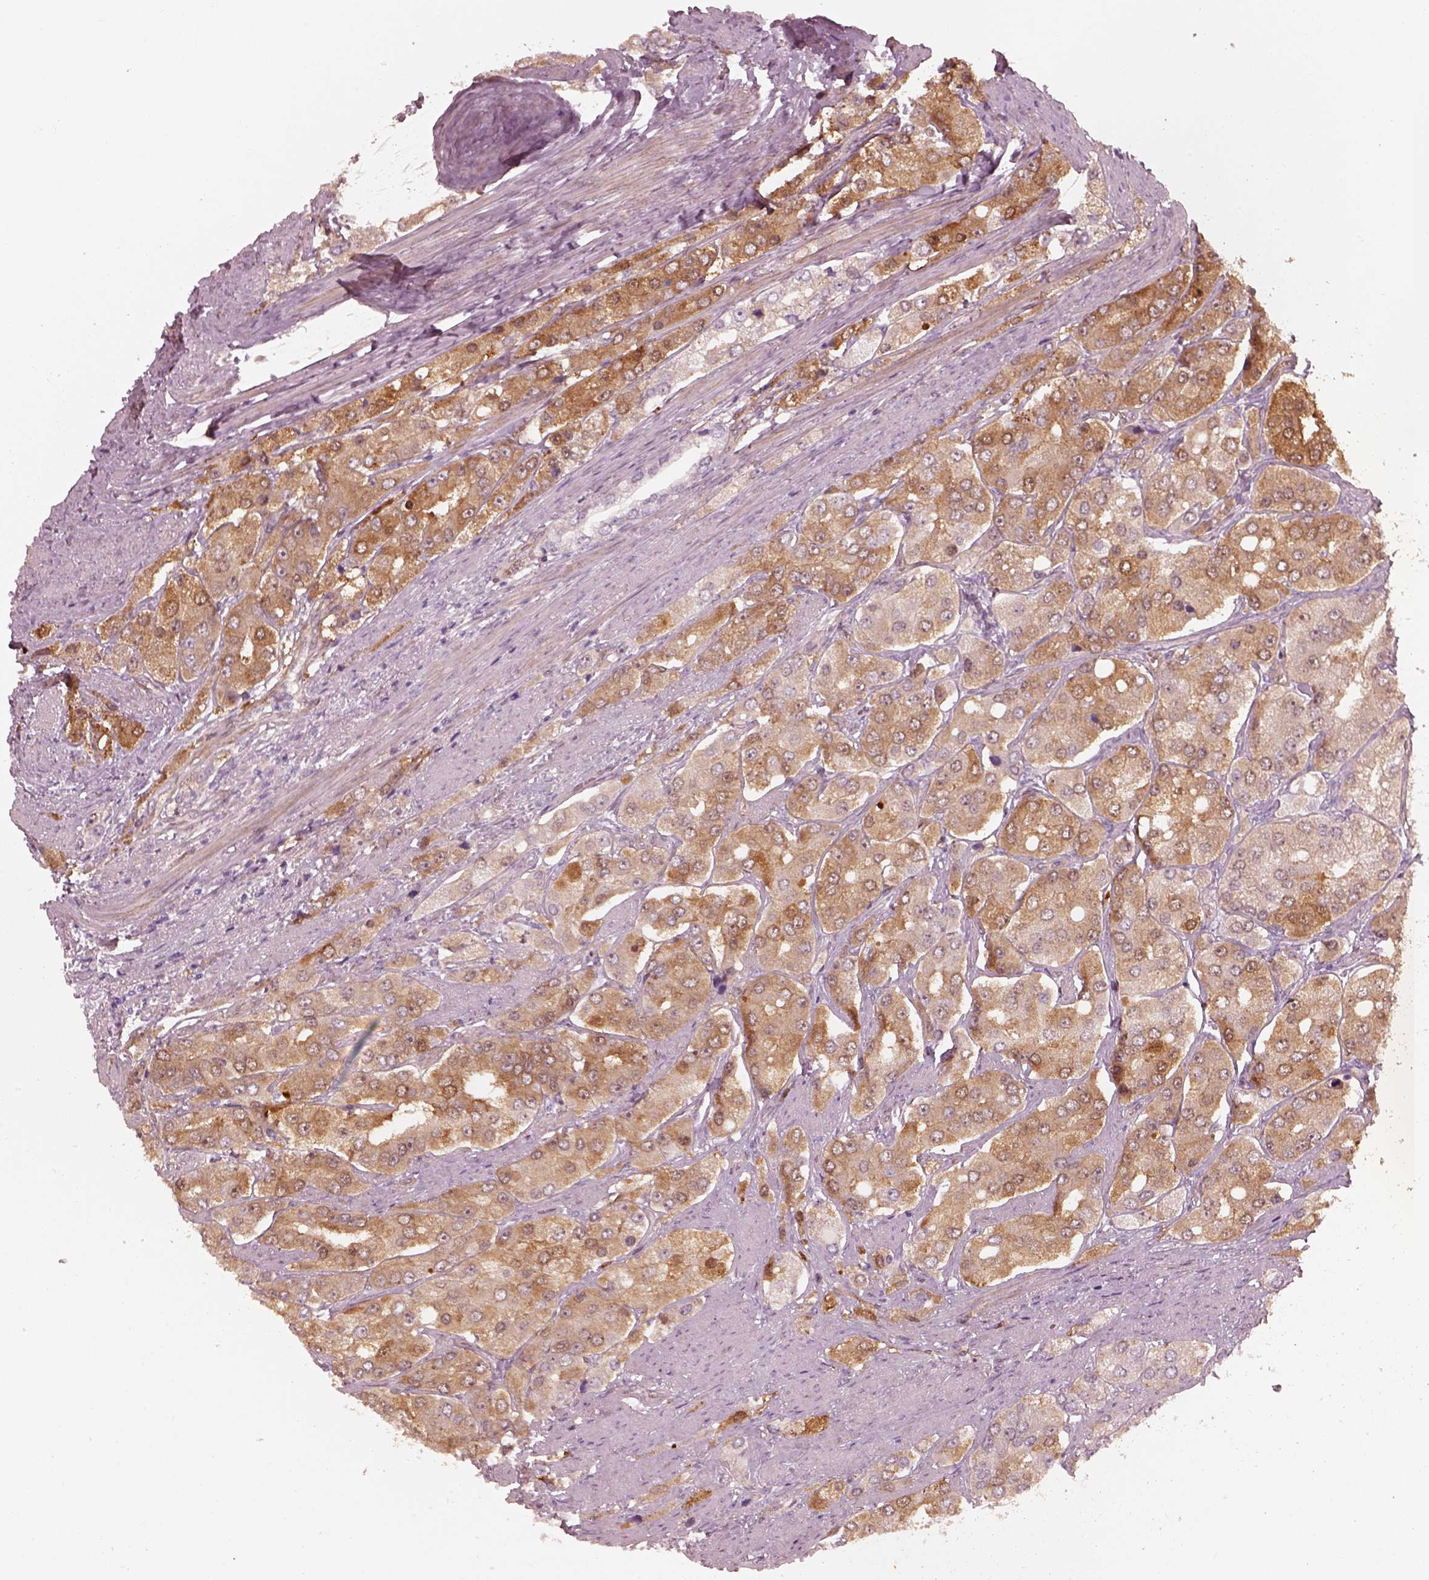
{"staining": {"intensity": "moderate", "quantity": ">75%", "location": "cytoplasmic/membranous"}, "tissue": "prostate cancer", "cell_type": "Tumor cells", "image_type": "cancer", "snomed": [{"axis": "morphology", "description": "Adenocarcinoma, Low grade"}, {"axis": "topography", "description": "Prostate"}], "caption": "Prostate low-grade adenocarcinoma tissue demonstrates moderate cytoplasmic/membranous expression in approximately >75% of tumor cells The staining is performed using DAB brown chromogen to label protein expression. The nuclei are counter-stained blue using hematoxylin.", "gene": "CRYM", "patient": {"sex": "male", "age": 69}}